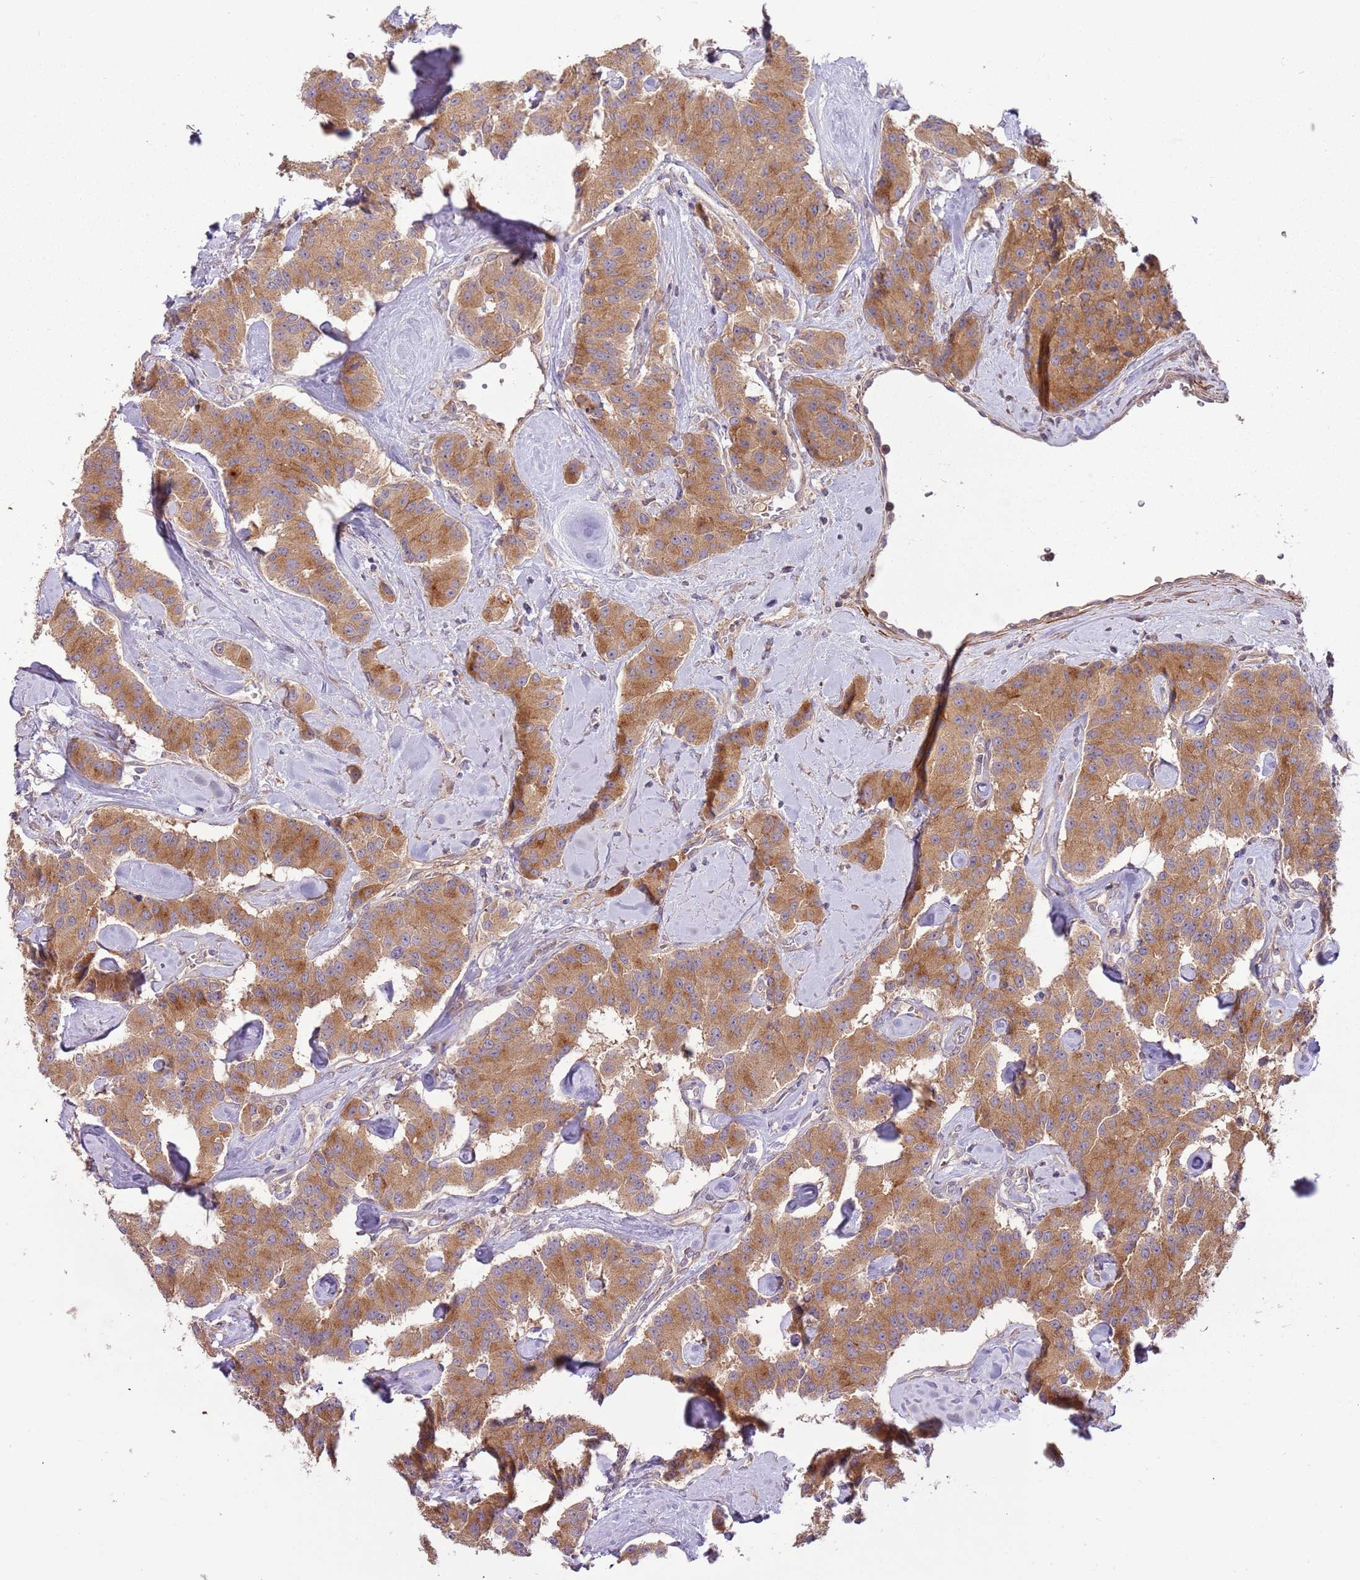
{"staining": {"intensity": "moderate", "quantity": ">75%", "location": "cytoplasmic/membranous"}, "tissue": "carcinoid", "cell_type": "Tumor cells", "image_type": "cancer", "snomed": [{"axis": "morphology", "description": "Carcinoid, malignant, NOS"}, {"axis": "topography", "description": "Pancreas"}], "caption": "Tumor cells exhibit medium levels of moderate cytoplasmic/membranous staining in about >75% of cells in malignant carcinoid.", "gene": "RNF128", "patient": {"sex": "male", "age": 41}}